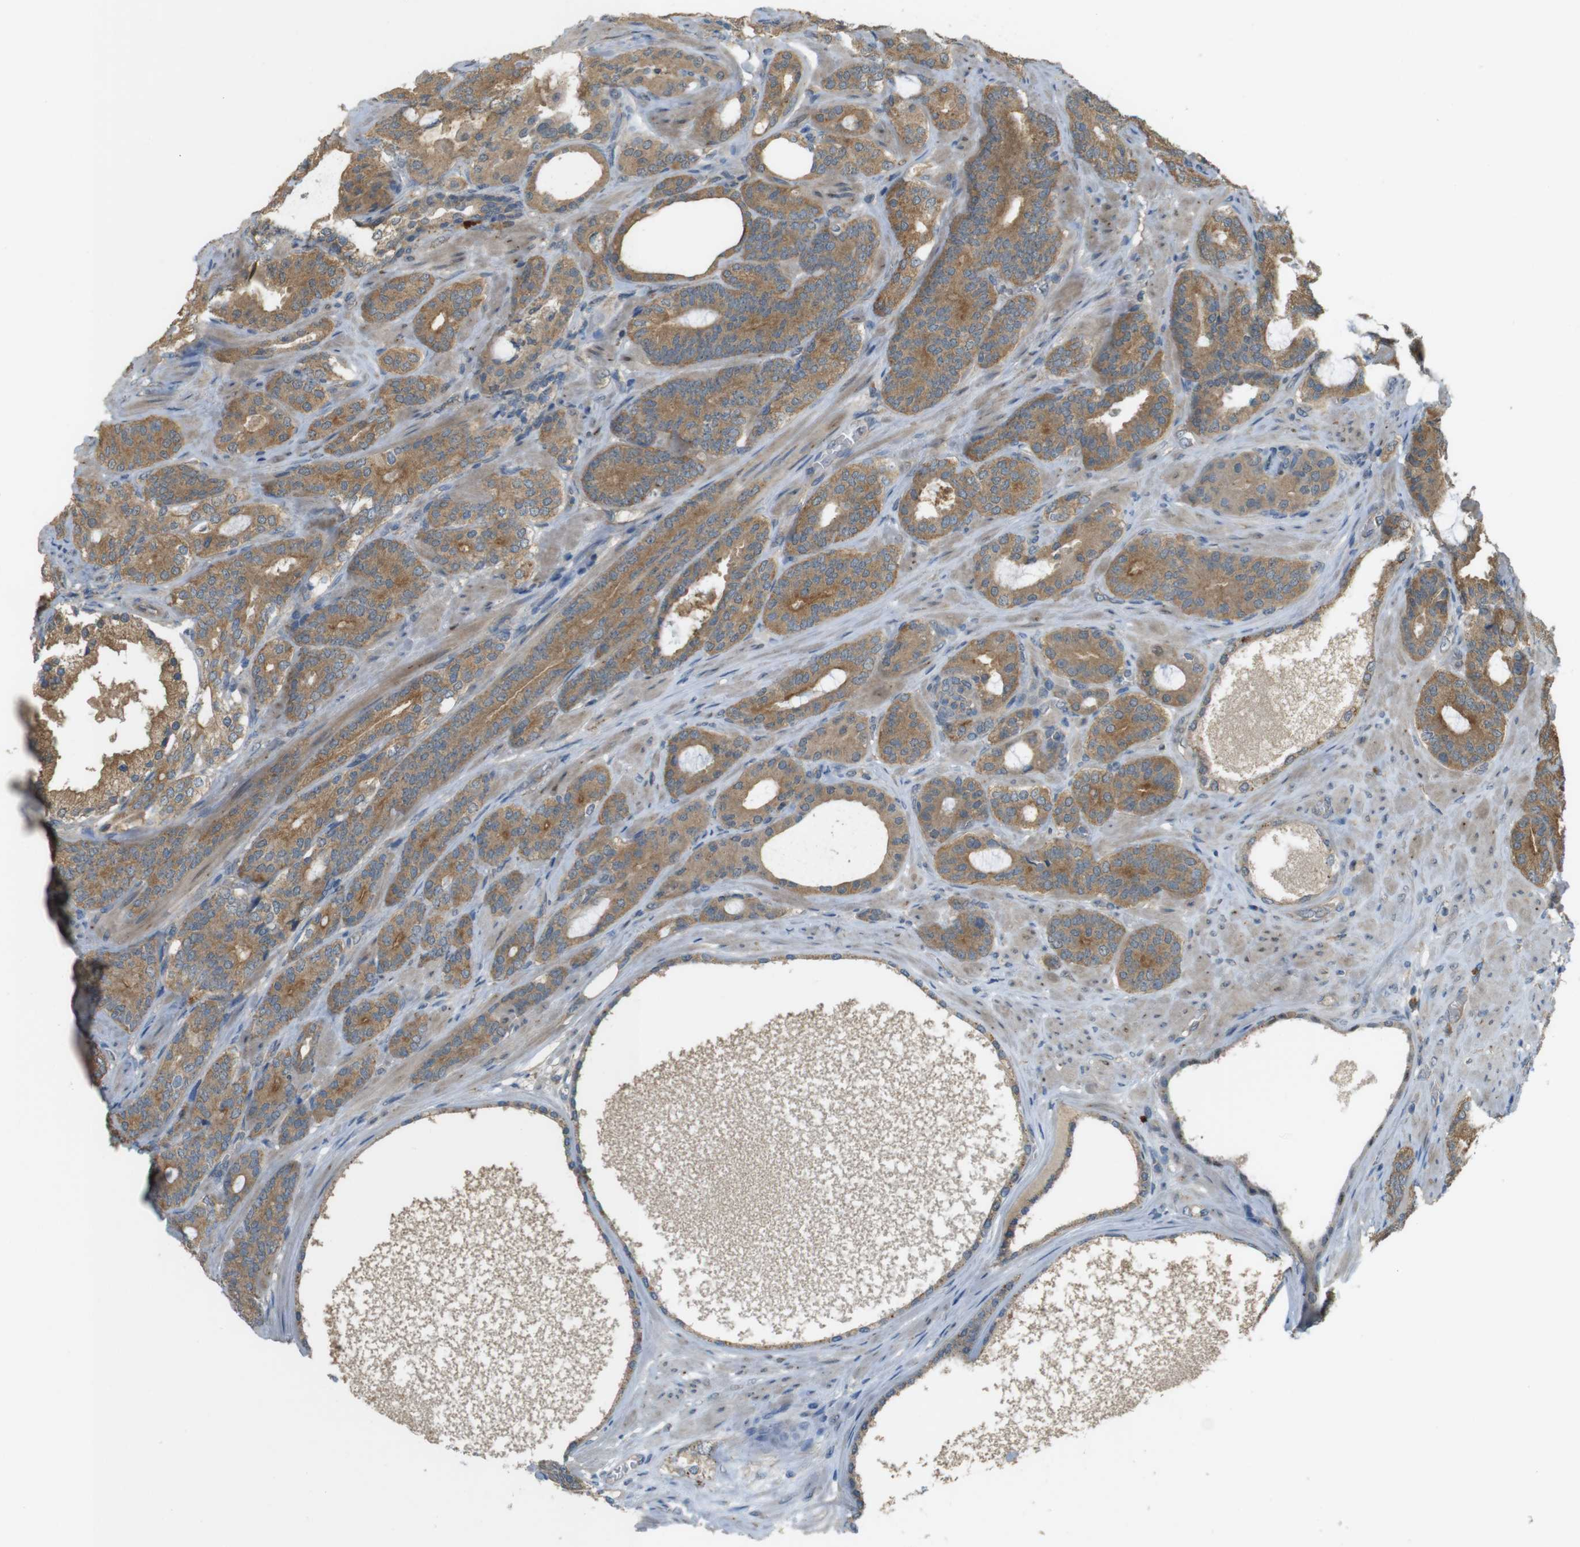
{"staining": {"intensity": "moderate", "quantity": ">75%", "location": "cytoplasmic/membranous"}, "tissue": "prostate cancer", "cell_type": "Tumor cells", "image_type": "cancer", "snomed": [{"axis": "morphology", "description": "Adenocarcinoma, Low grade"}, {"axis": "topography", "description": "Prostate"}], "caption": "Tumor cells display medium levels of moderate cytoplasmic/membranous positivity in approximately >75% of cells in low-grade adenocarcinoma (prostate). The staining was performed using DAB to visualize the protein expression in brown, while the nuclei were stained in blue with hematoxylin (Magnification: 20x).", "gene": "ZDHHC20", "patient": {"sex": "male", "age": 63}}